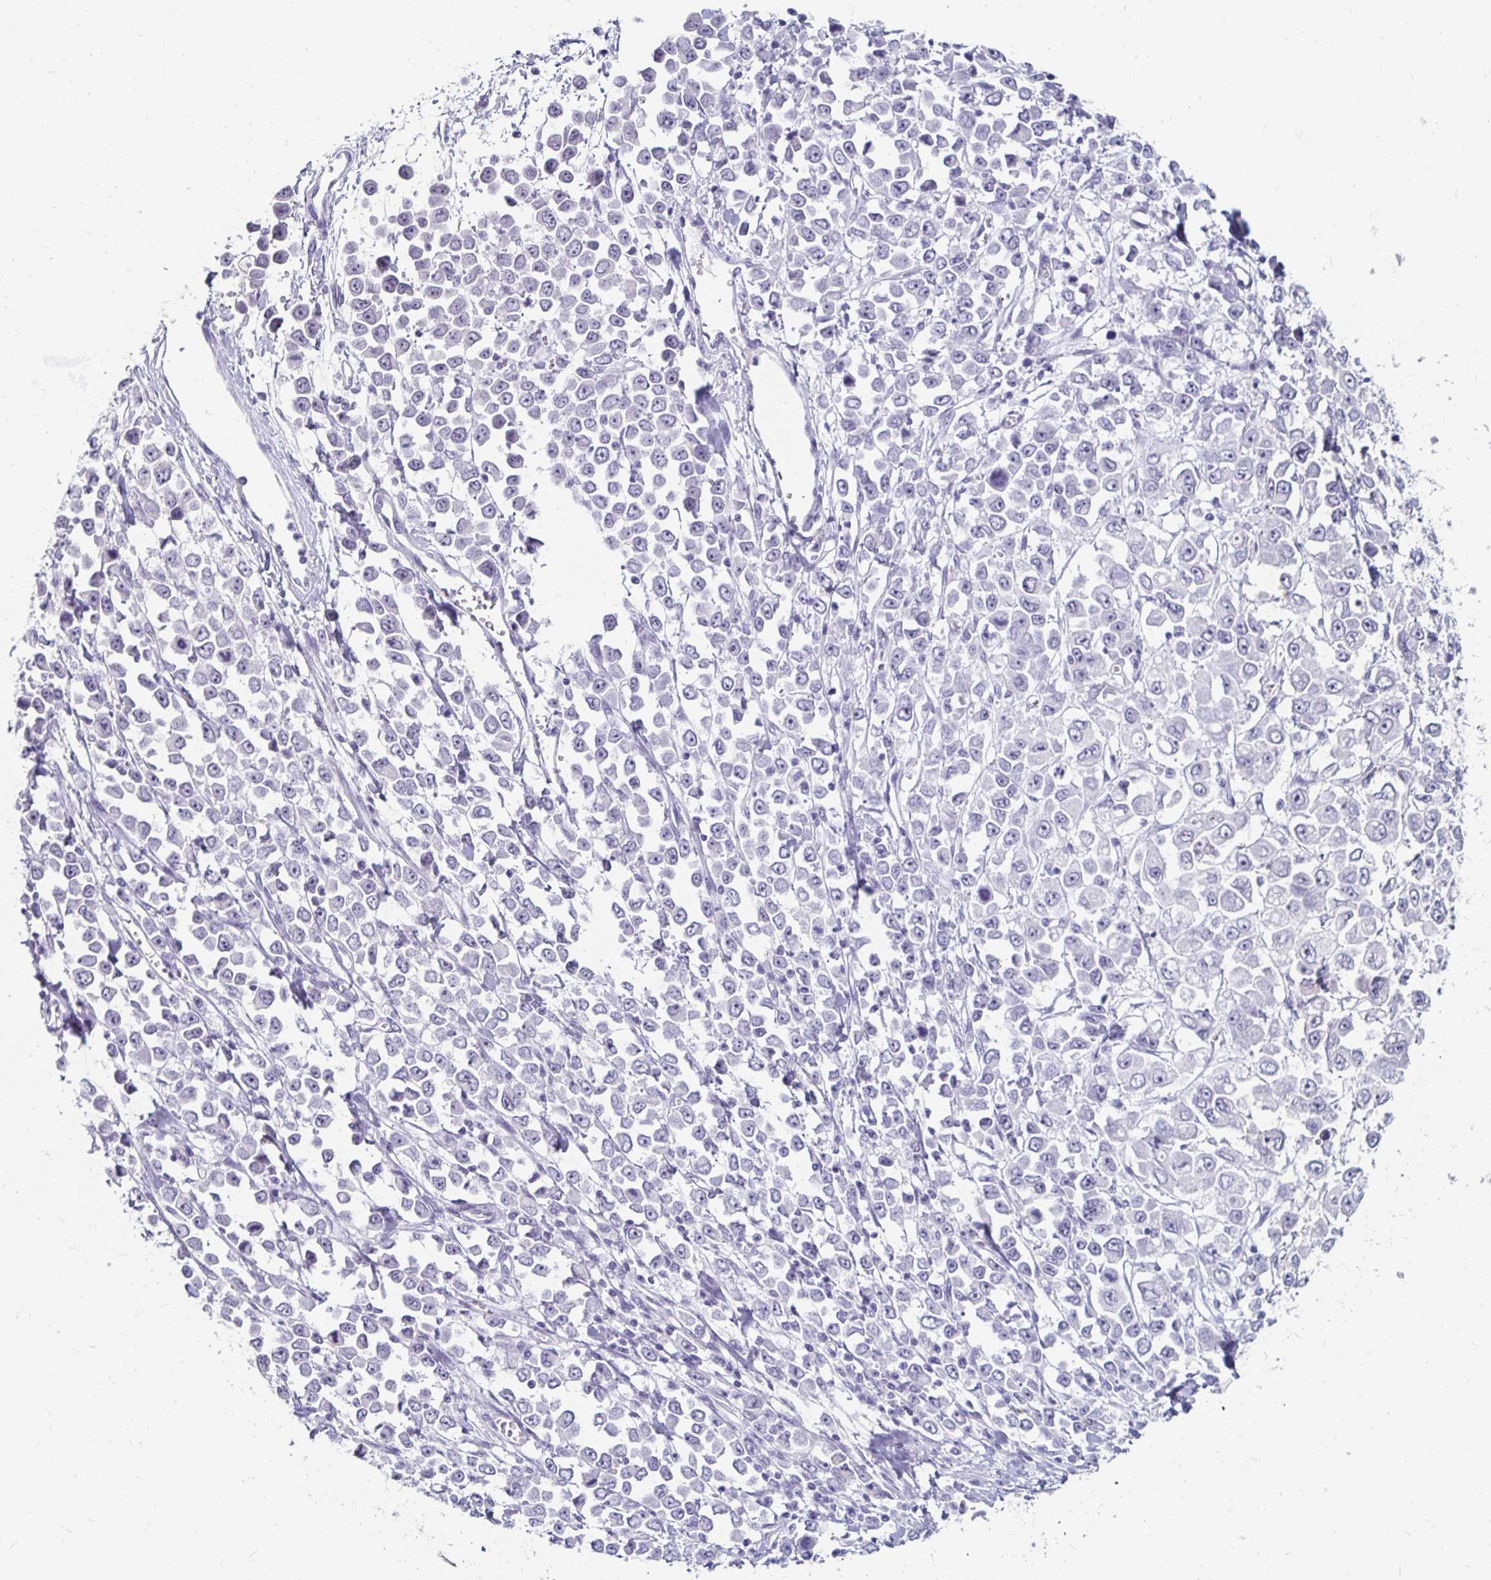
{"staining": {"intensity": "negative", "quantity": "none", "location": "none"}, "tissue": "stomach cancer", "cell_type": "Tumor cells", "image_type": "cancer", "snomed": [{"axis": "morphology", "description": "Adenocarcinoma, NOS"}, {"axis": "topography", "description": "Stomach, upper"}], "caption": "Tumor cells are negative for brown protein staining in stomach adenocarcinoma. The staining is performed using DAB (3,3'-diaminobenzidine) brown chromogen with nuclei counter-stained in using hematoxylin.", "gene": "KCNQ2", "patient": {"sex": "male", "age": 70}}